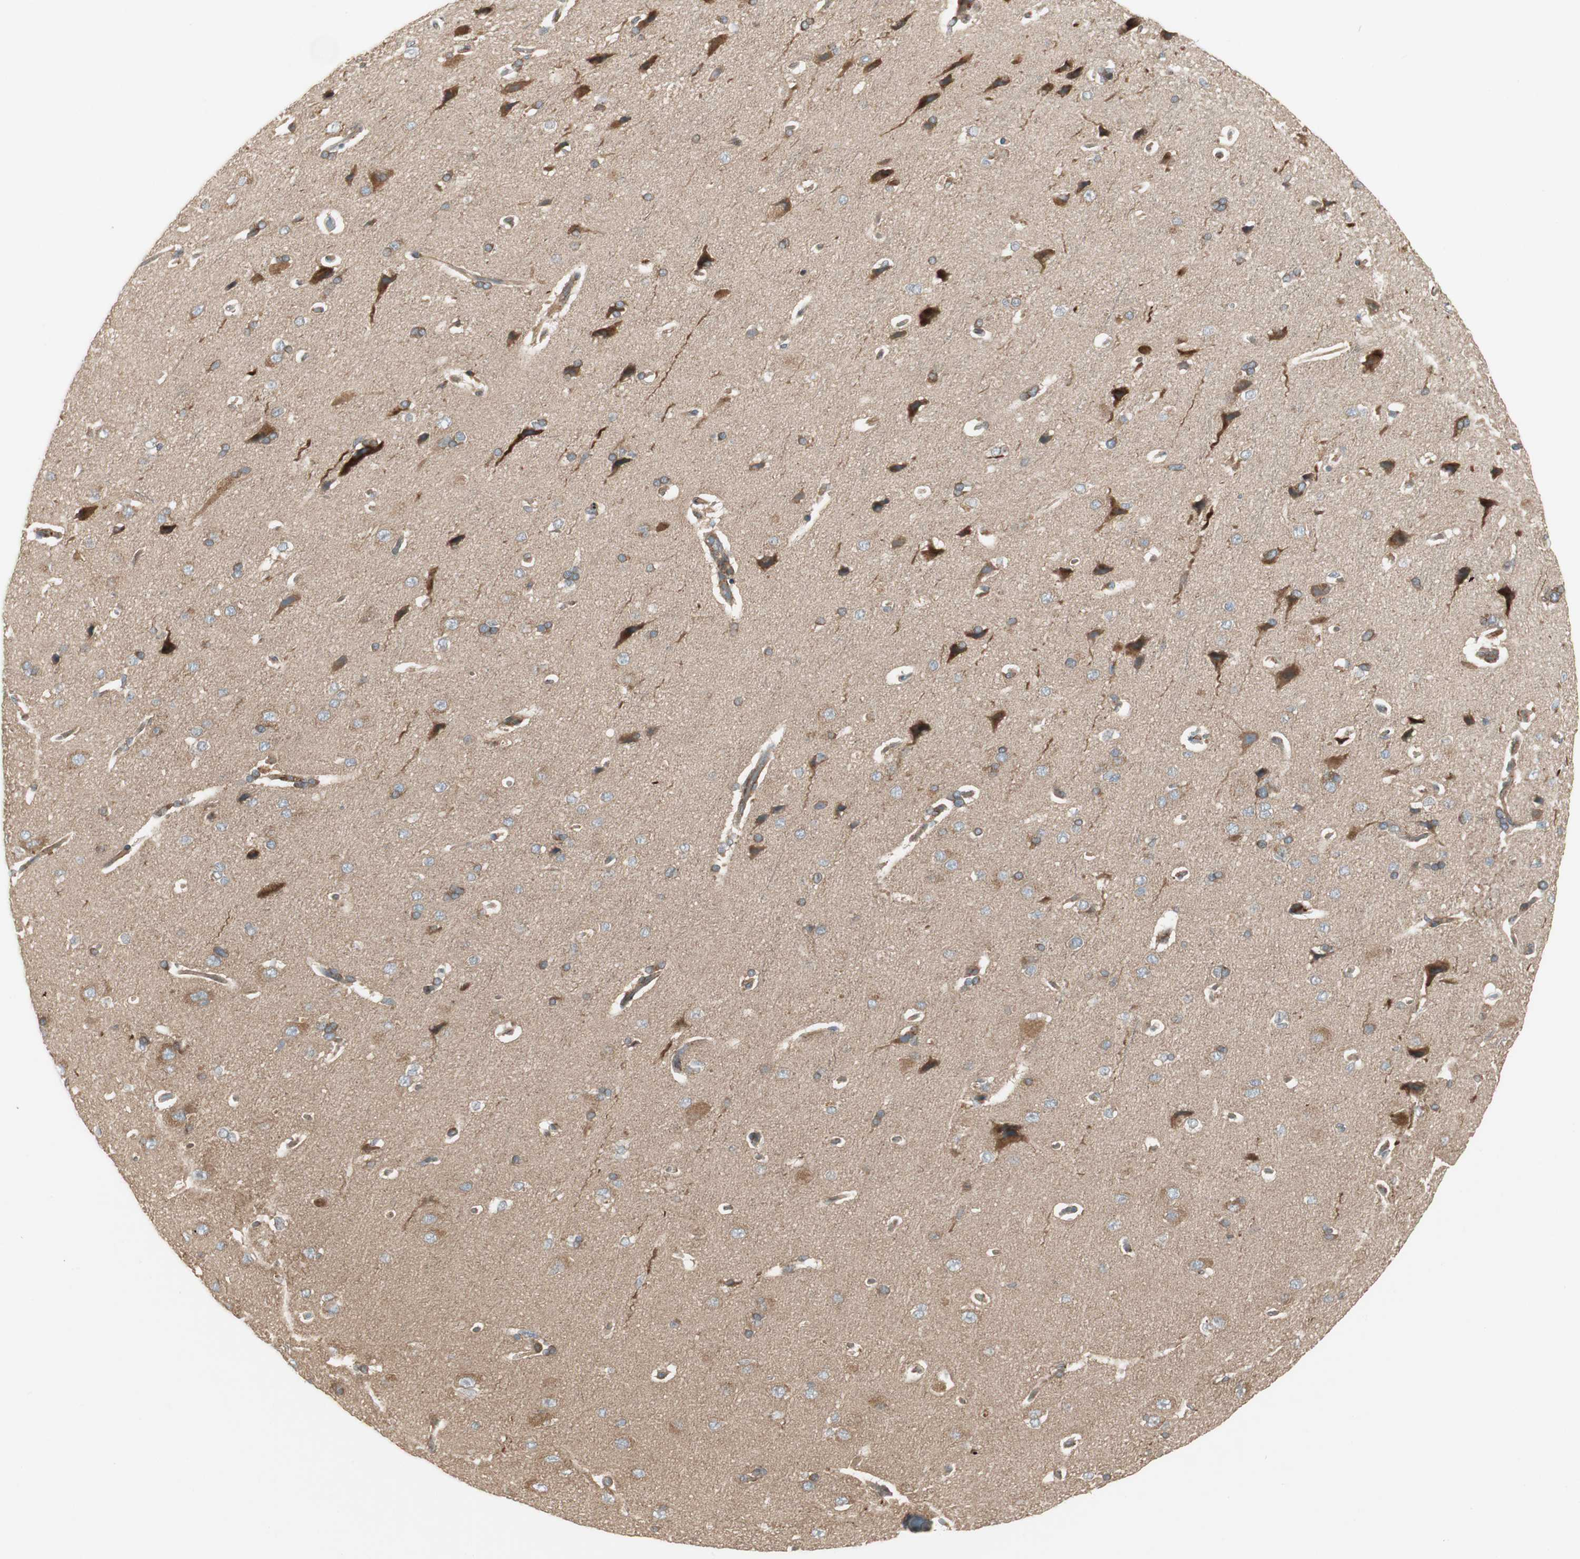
{"staining": {"intensity": "moderate", "quantity": ">75%", "location": "cytoplasmic/membranous"}, "tissue": "cerebral cortex", "cell_type": "Endothelial cells", "image_type": "normal", "snomed": [{"axis": "morphology", "description": "Normal tissue, NOS"}, {"axis": "topography", "description": "Cerebral cortex"}], "caption": "A high-resolution histopathology image shows IHC staining of unremarkable cerebral cortex, which demonstrates moderate cytoplasmic/membranous positivity in about >75% of endothelial cells.", "gene": "PRKG1", "patient": {"sex": "male", "age": 62}}